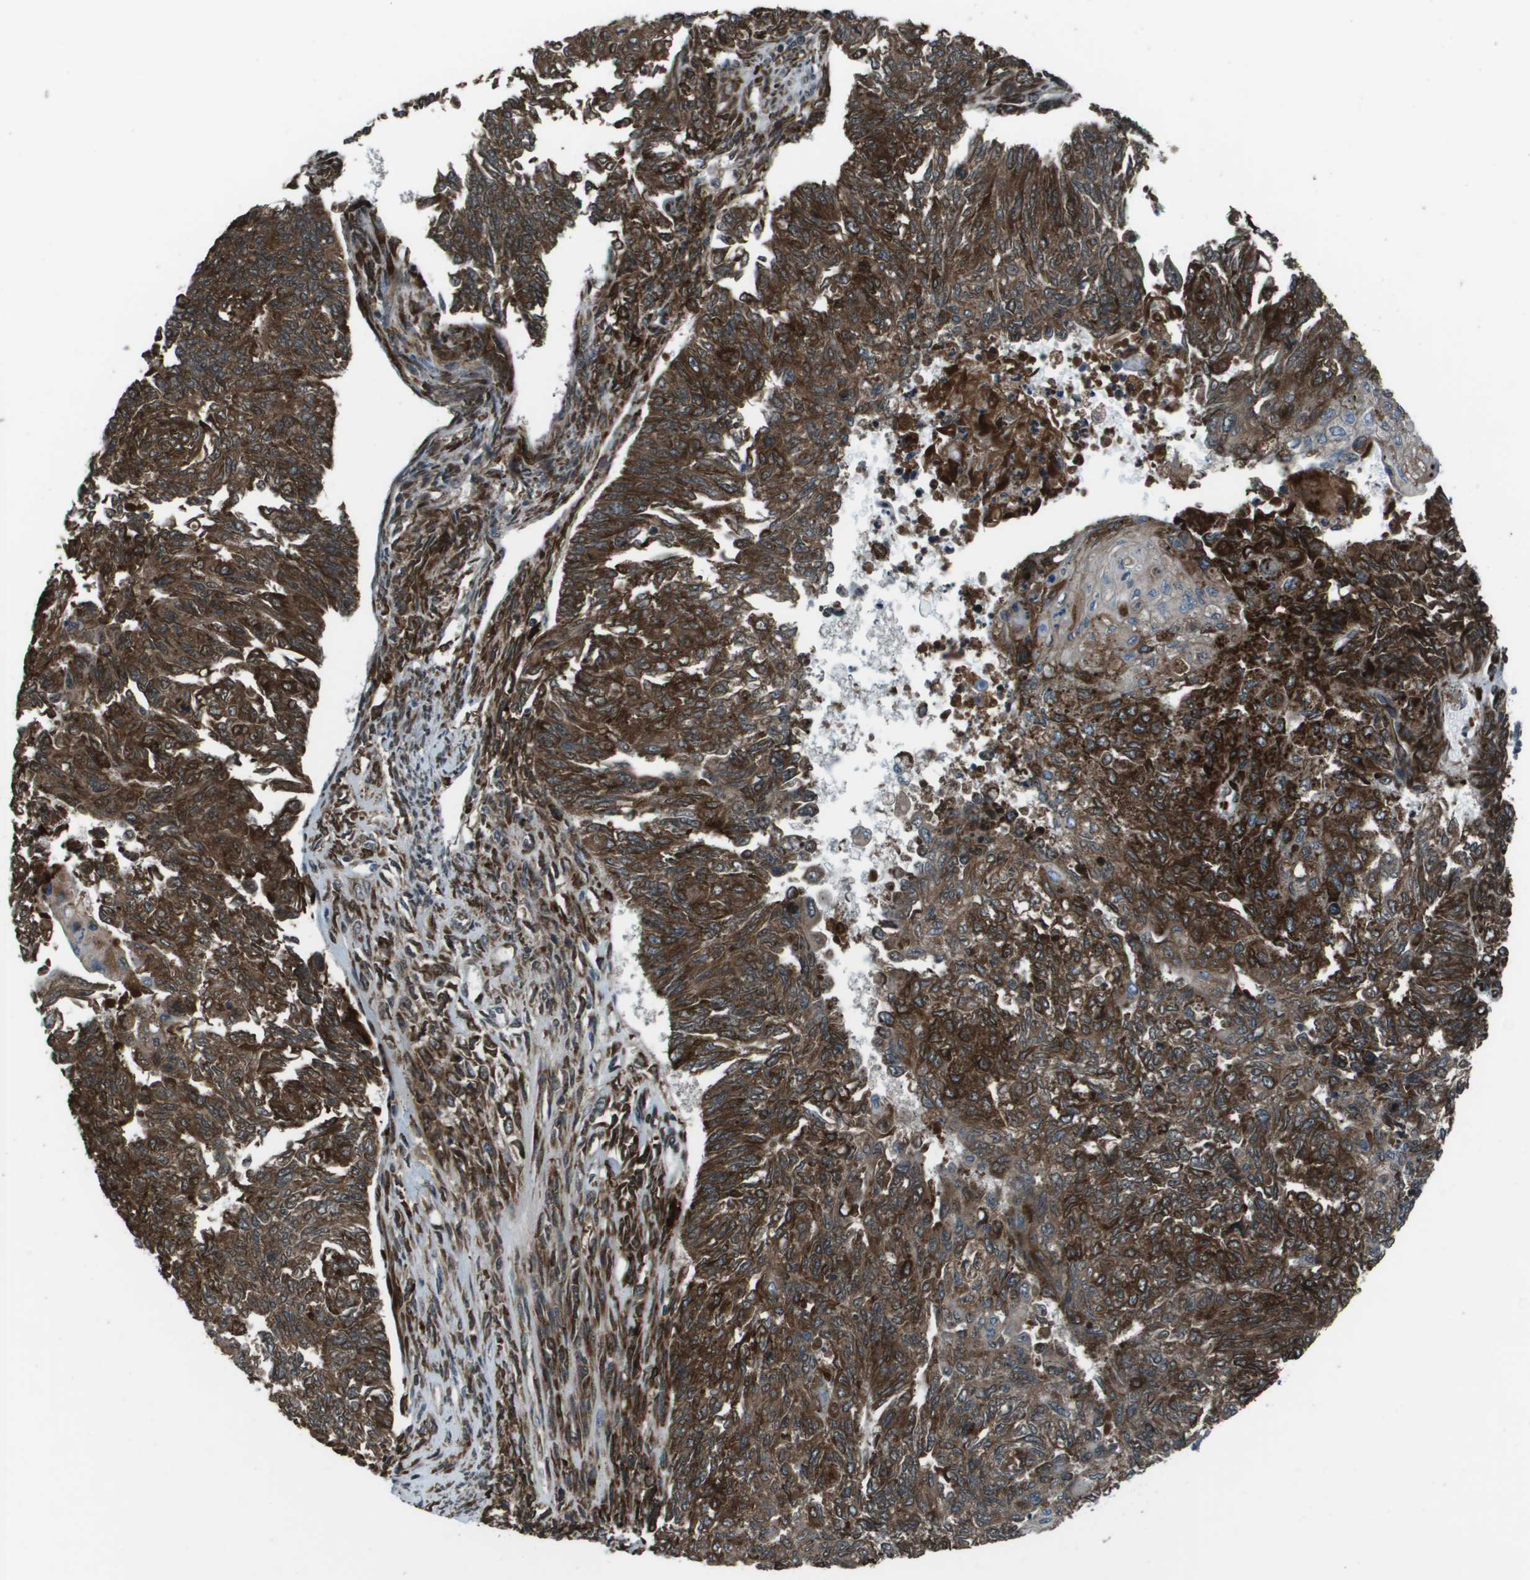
{"staining": {"intensity": "strong", "quantity": ">75%", "location": "cytoplasmic/membranous"}, "tissue": "endometrial cancer", "cell_type": "Tumor cells", "image_type": "cancer", "snomed": [{"axis": "morphology", "description": "Adenocarcinoma, NOS"}, {"axis": "topography", "description": "Endometrium"}], "caption": "Adenocarcinoma (endometrial) stained for a protein (brown) exhibits strong cytoplasmic/membranous positive expression in approximately >75% of tumor cells.", "gene": "GOSR2", "patient": {"sex": "female", "age": 32}}